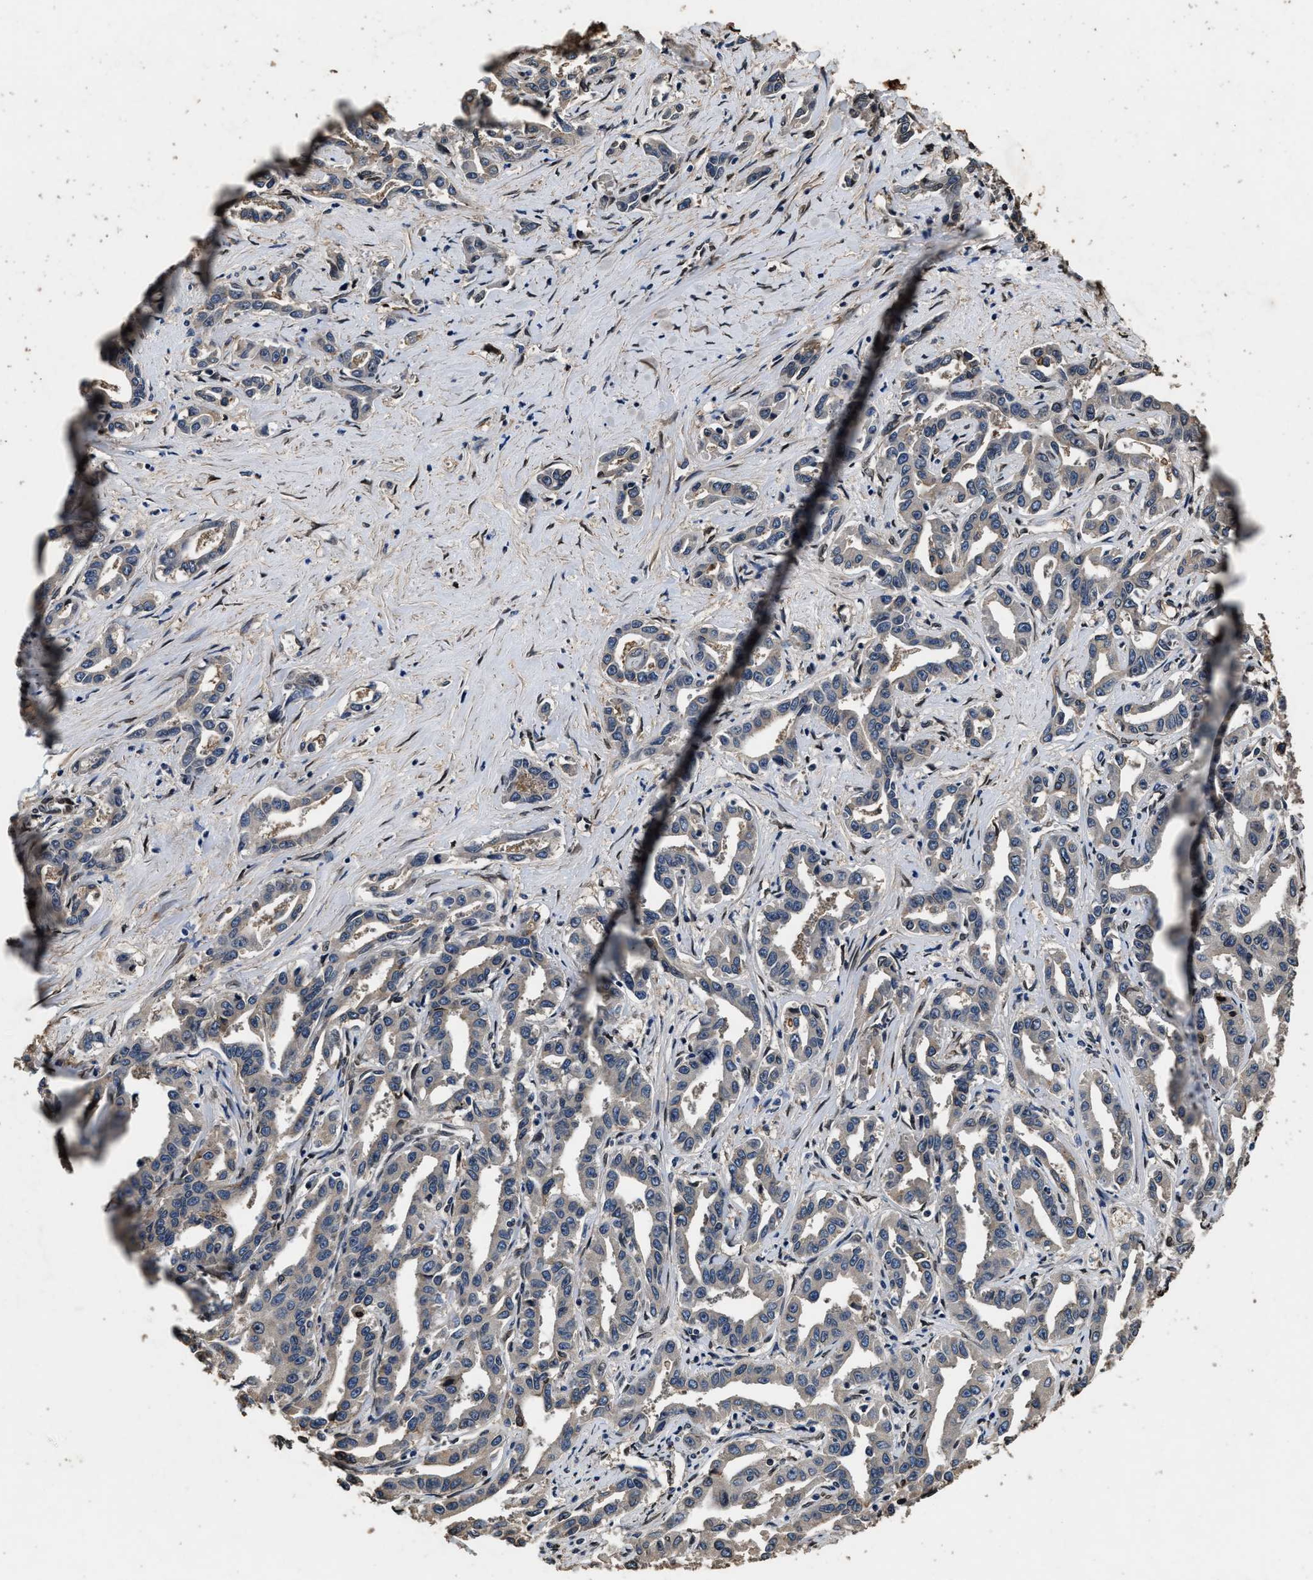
{"staining": {"intensity": "weak", "quantity": "<25%", "location": "cytoplasmic/membranous"}, "tissue": "liver cancer", "cell_type": "Tumor cells", "image_type": "cancer", "snomed": [{"axis": "morphology", "description": "Cholangiocarcinoma"}, {"axis": "topography", "description": "Liver"}], "caption": "This photomicrograph is of liver cholangiocarcinoma stained with IHC to label a protein in brown with the nuclei are counter-stained blue. There is no expression in tumor cells.", "gene": "ACCS", "patient": {"sex": "male", "age": 59}}